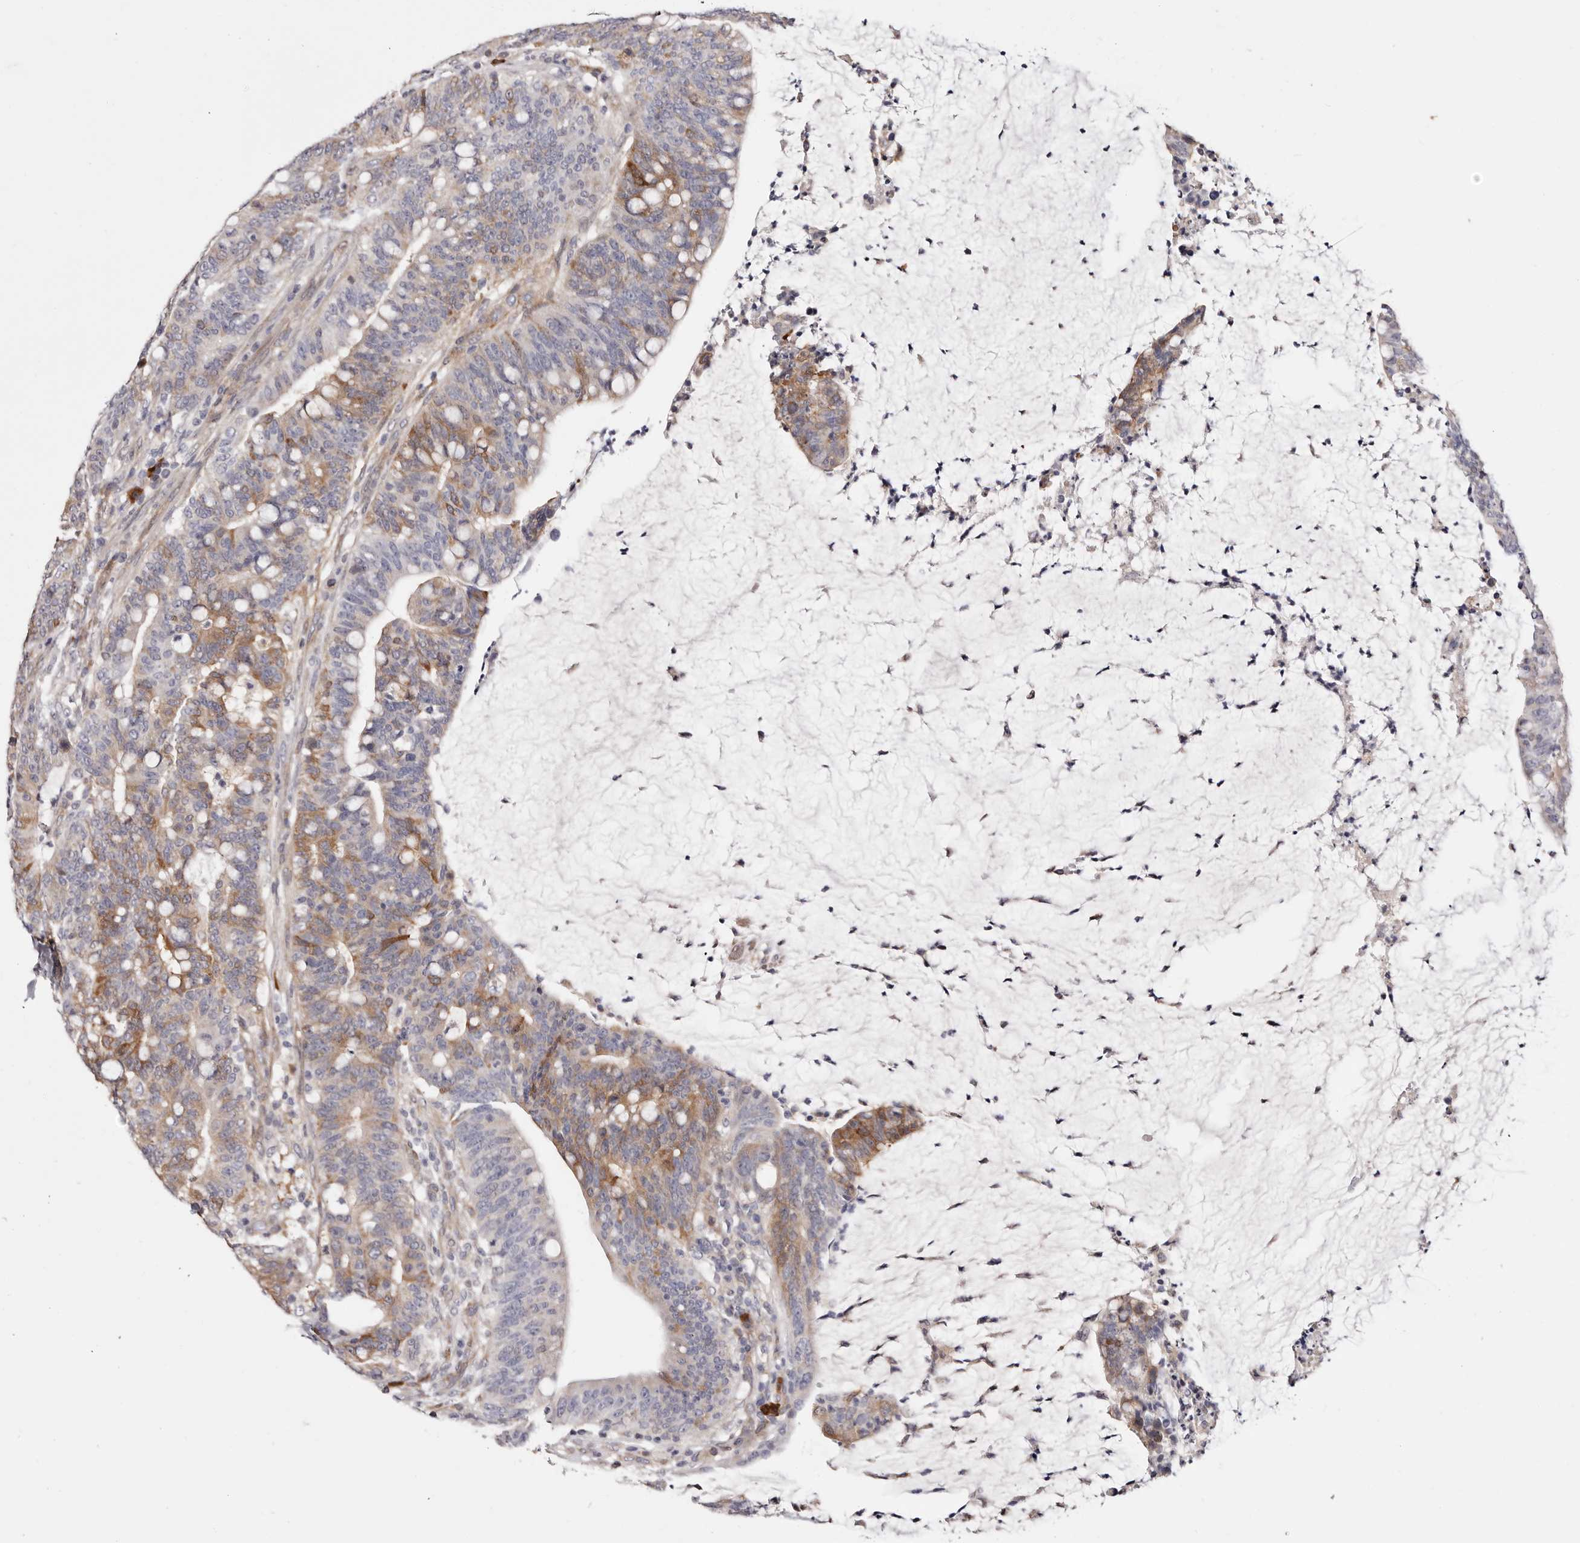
{"staining": {"intensity": "moderate", "quantity": "25%-75%", "location": "cytoplasmic/membranous"}, "tissue": "colorectal cancer", "cell_type": "Tumor cells", "image_type": "cancer", "snomed": [{"axis": "morphology", "description": "Adenocarcinoma, NOS"}, {"axis": "topography", "description": "Colon"}], "caption": "Protein expression analysis of human colorectal cancer (adenocarcinoma) reveals moderate cytoplasmic/membranous staining in approximately 25%-75% of tumor cells. (DAB (3,3'-diaminobenzidine) IHC with brightfield microscopy, high magnification).", "gene": "GFOD1", "patient": {"sex": "female", "age": 66}}